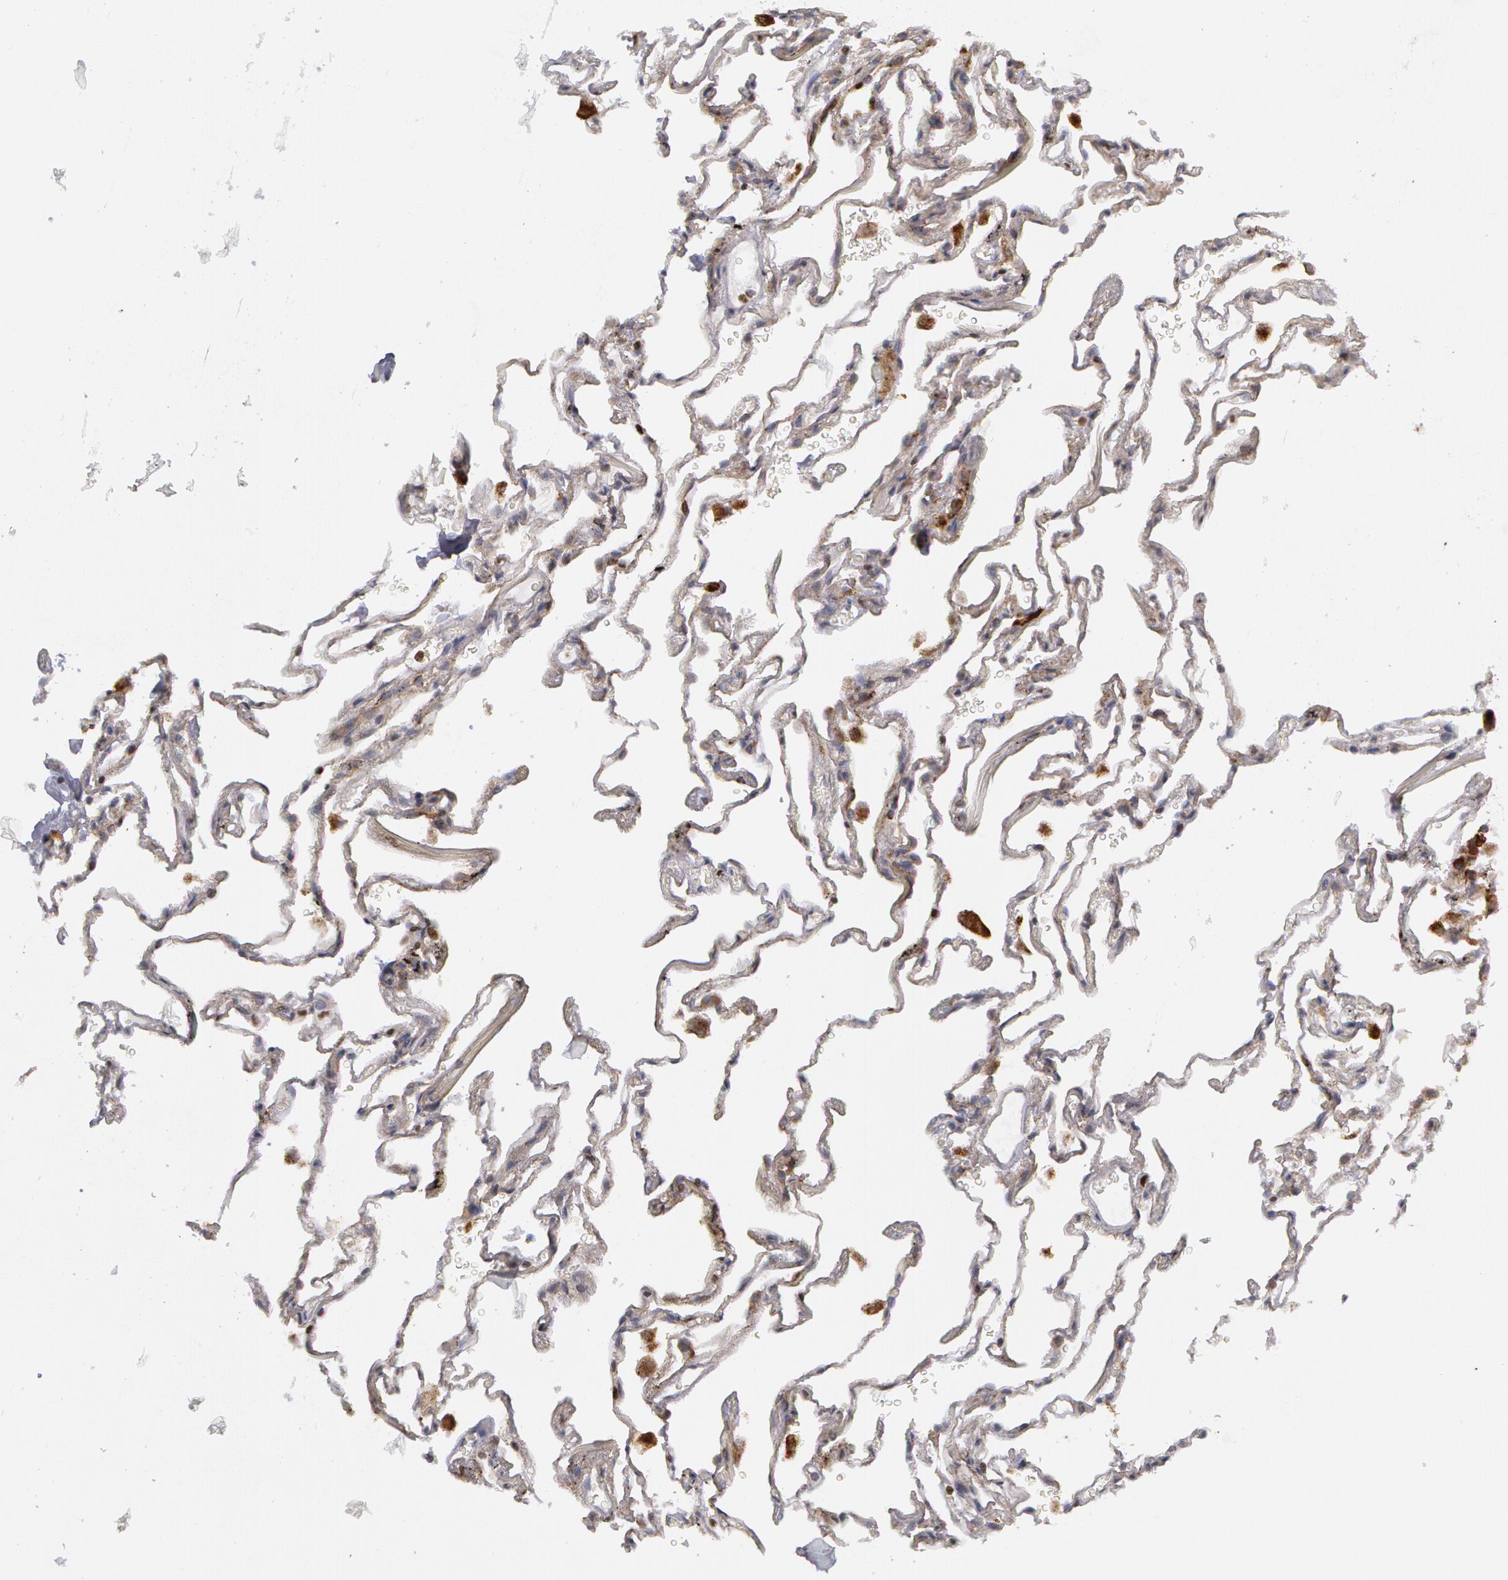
{"staining": {"intensity": "negative", "quantity": "none", "location": "none"}, "tissue": "lung", "cell_type": "Alveolar cells", "image_type": "normal", "snomed": [{"axis": "morphology", "description": "Normal tissue, NOS"}, {"axis": "morphology", "description": "Inflammation, NOS"}, {"axis": "topography", "description": "Lung"}], "caption": "Micrograph shows no significant protein positivity in alveolar cells of unremarkable lung. (DAB (3,3'-diaminobenzidine) immunohistochemistry (IHC), high magnification).", "gene": "ERBB2", "patient": {"sex": "male", "age": 69}}